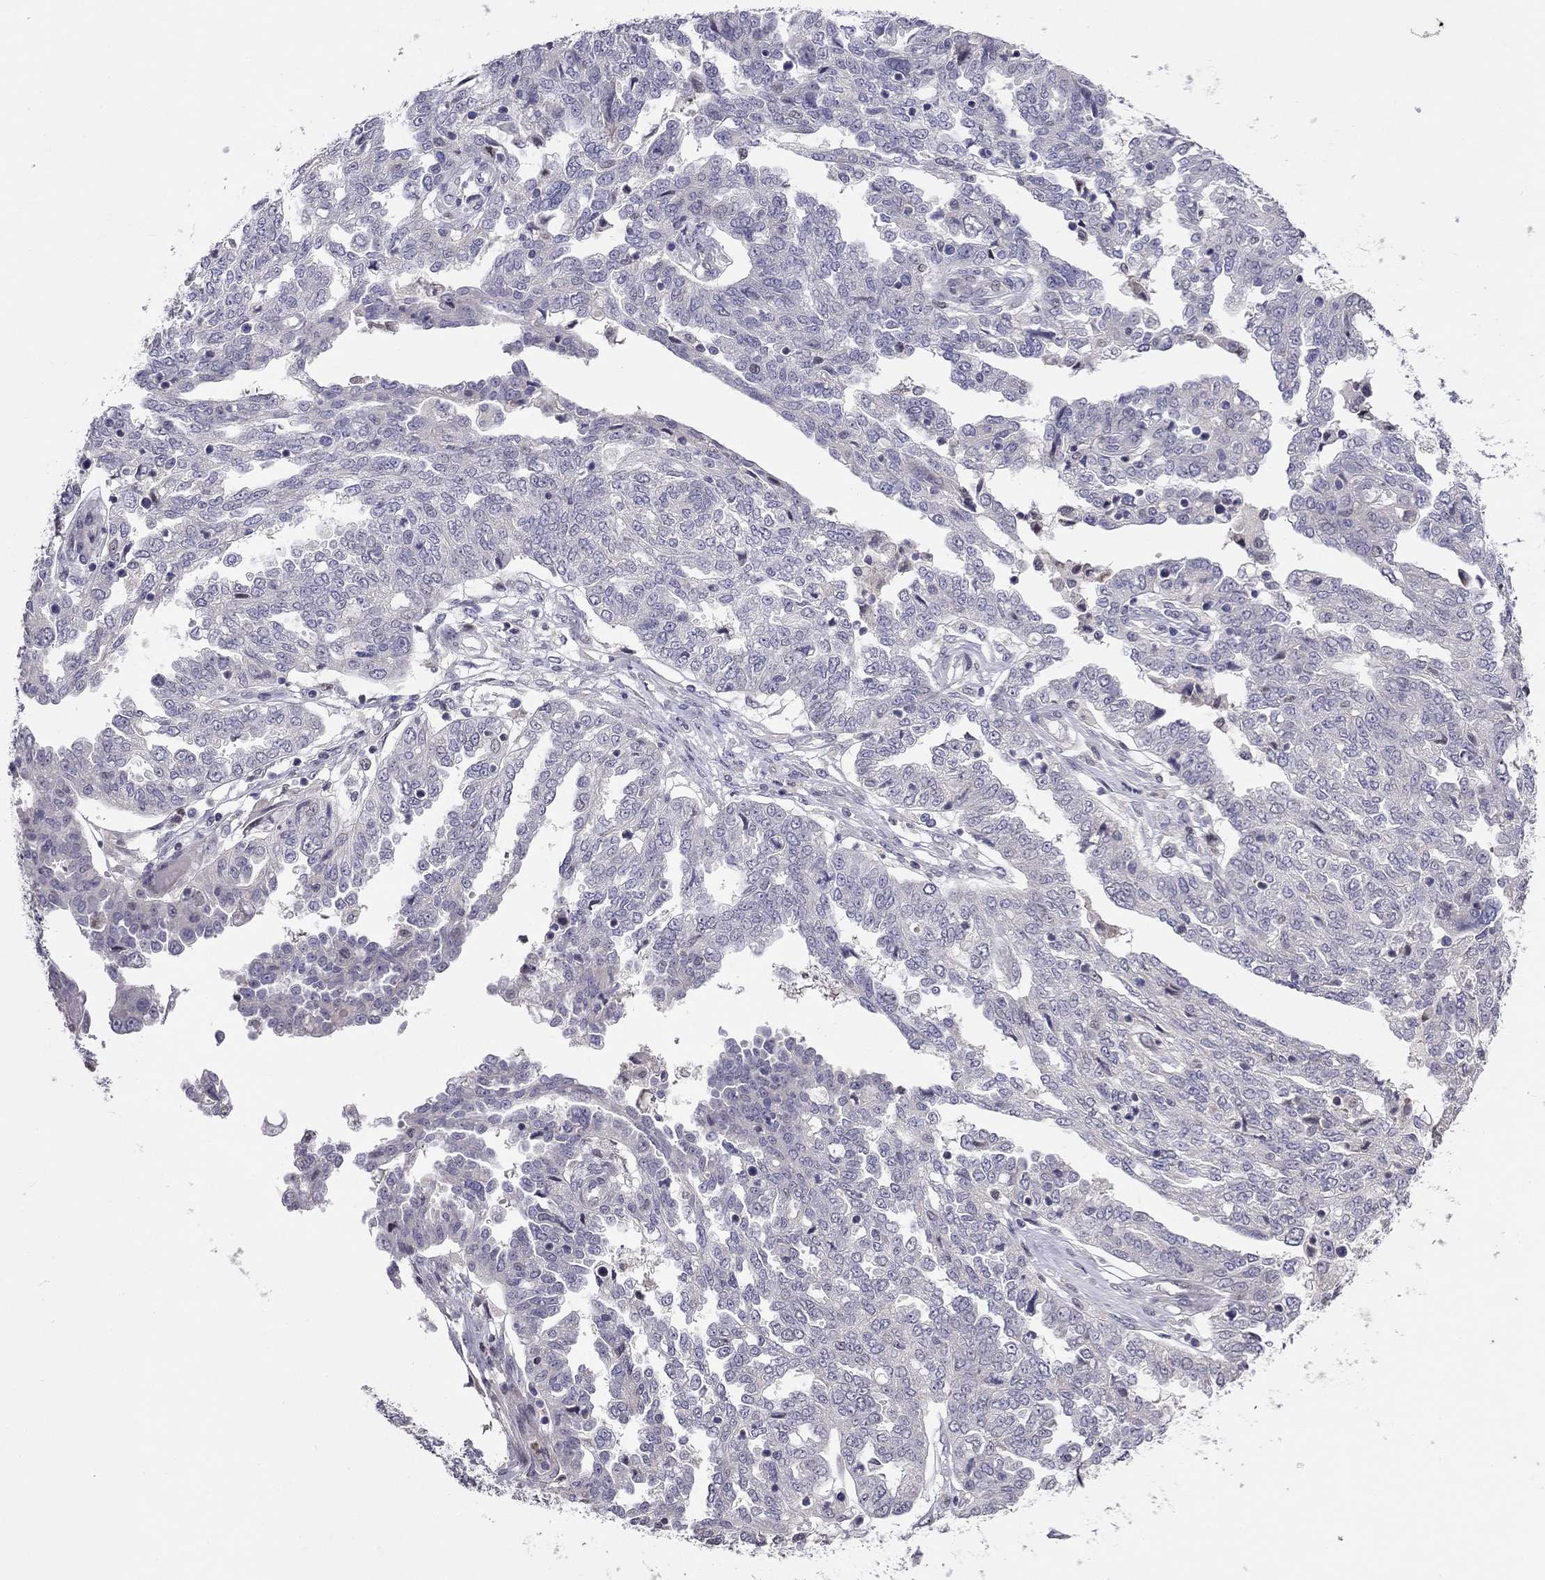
{"staining": {"intensity": "negative", "quantity": "none", "location": "none"}, "tissue": "ovarian cancer", "cell_type": "Tumor cells", "image_type": "cancer", "snomed": [{"axis": "morphology", "description": "Cystadenocarcinoma, serous, NOS"}, {"axis": "topography", "description": "Ovary"}], "caption": "IHC micrograph of ovarian serous cystadenocarcinoma stained for a protein (brown), which demonstrates no expression in tumor cells.", "gene": "LRRC39", "patient": {"sex": "female", "age": 67}}